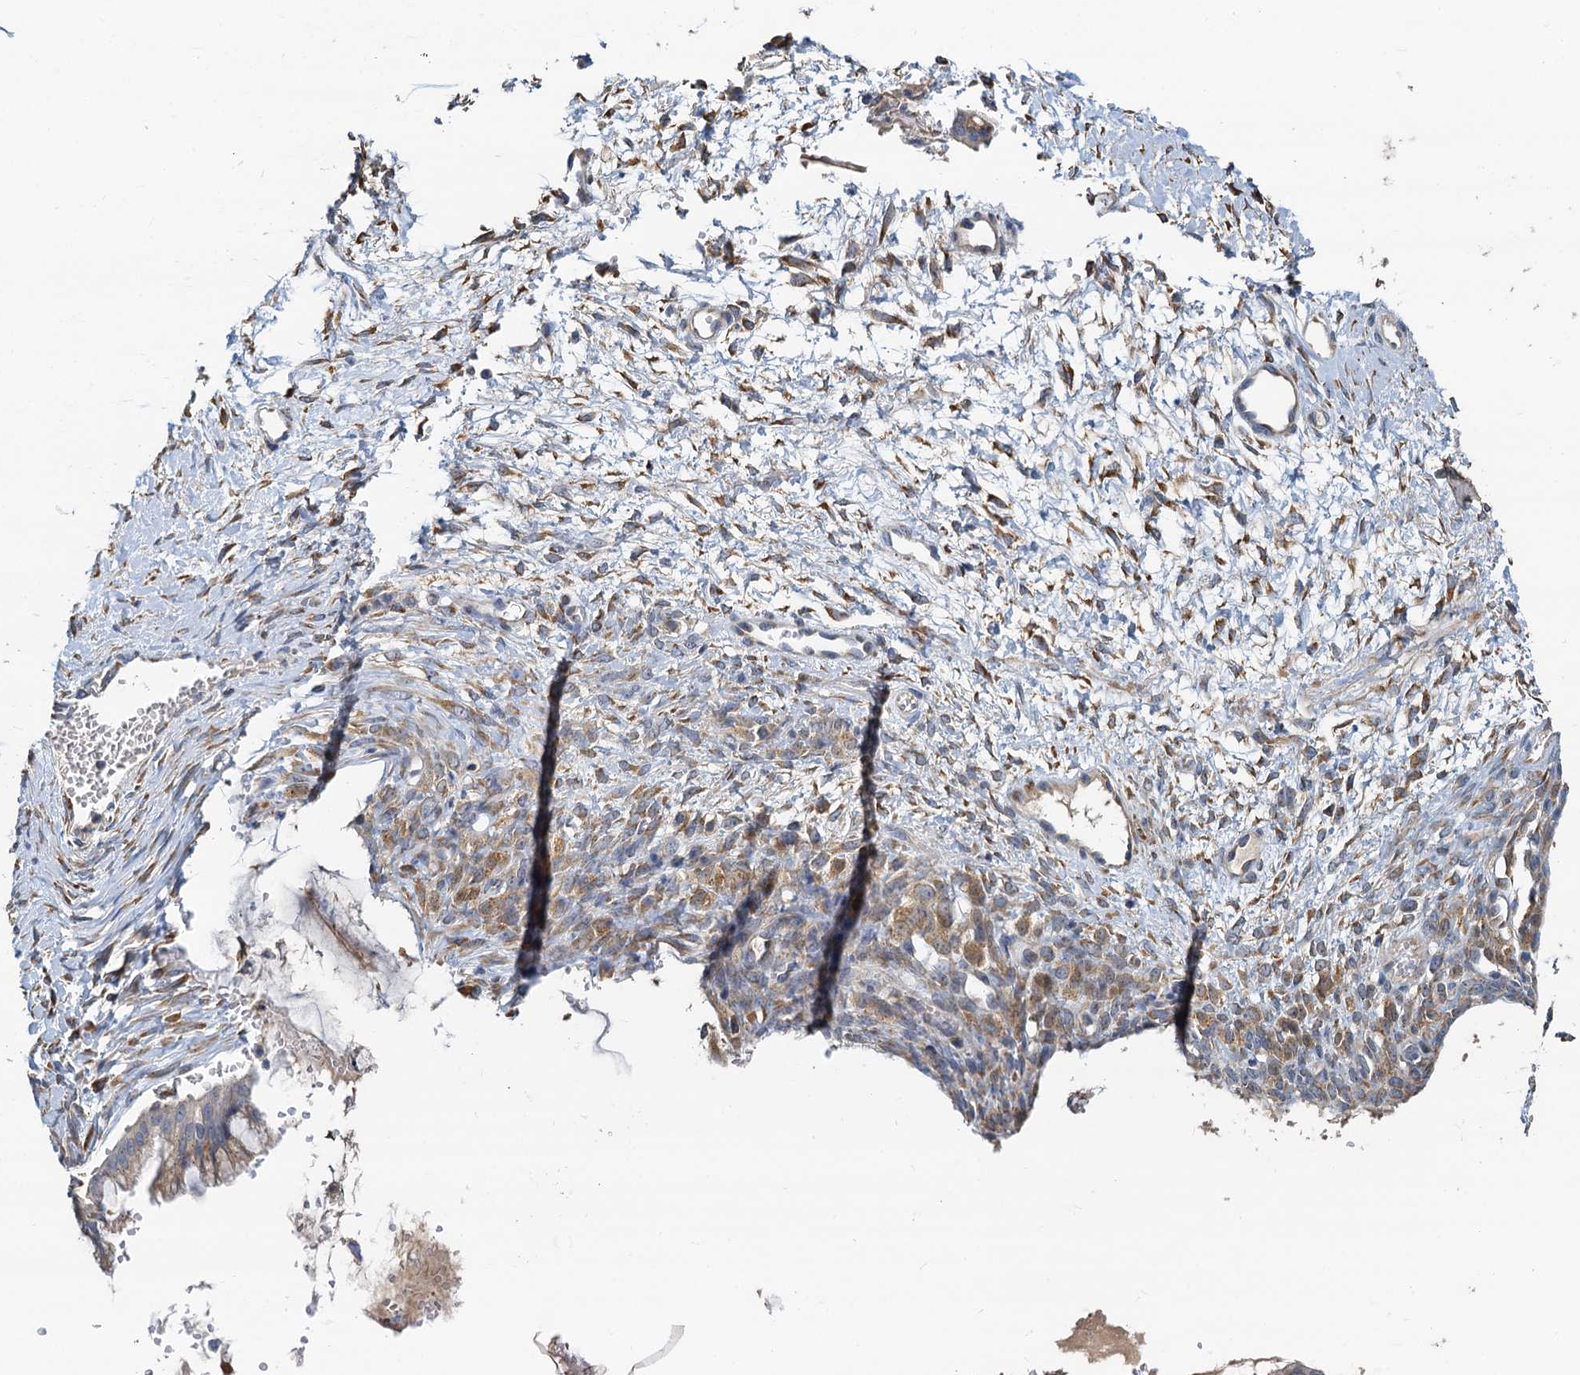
{"staining": {"intensity": "weak", "quantity": ">75%", "location": "cytoplasmic/membranous"}, "tissue": "ovarian cancer", "cell_type": "Tumor cells", "image_type": "cancer", "snomed": [{"axis": "morphology", "description": "Cystadenocarcinoma, mucinous, NOS"}, {"axis": "topography", "description": "Ovary"}], "caption": "Protein staining shows weak cytoplasmic/membranous staining in approximately >75% of tumor cells in ovarian mucinous cystadenocarcinoma. (brown staining indicates protein expression, while blue staining denotes nuclei).", "gene": "NKAPD1", "patient": {"sex": "female", "age": 73}}